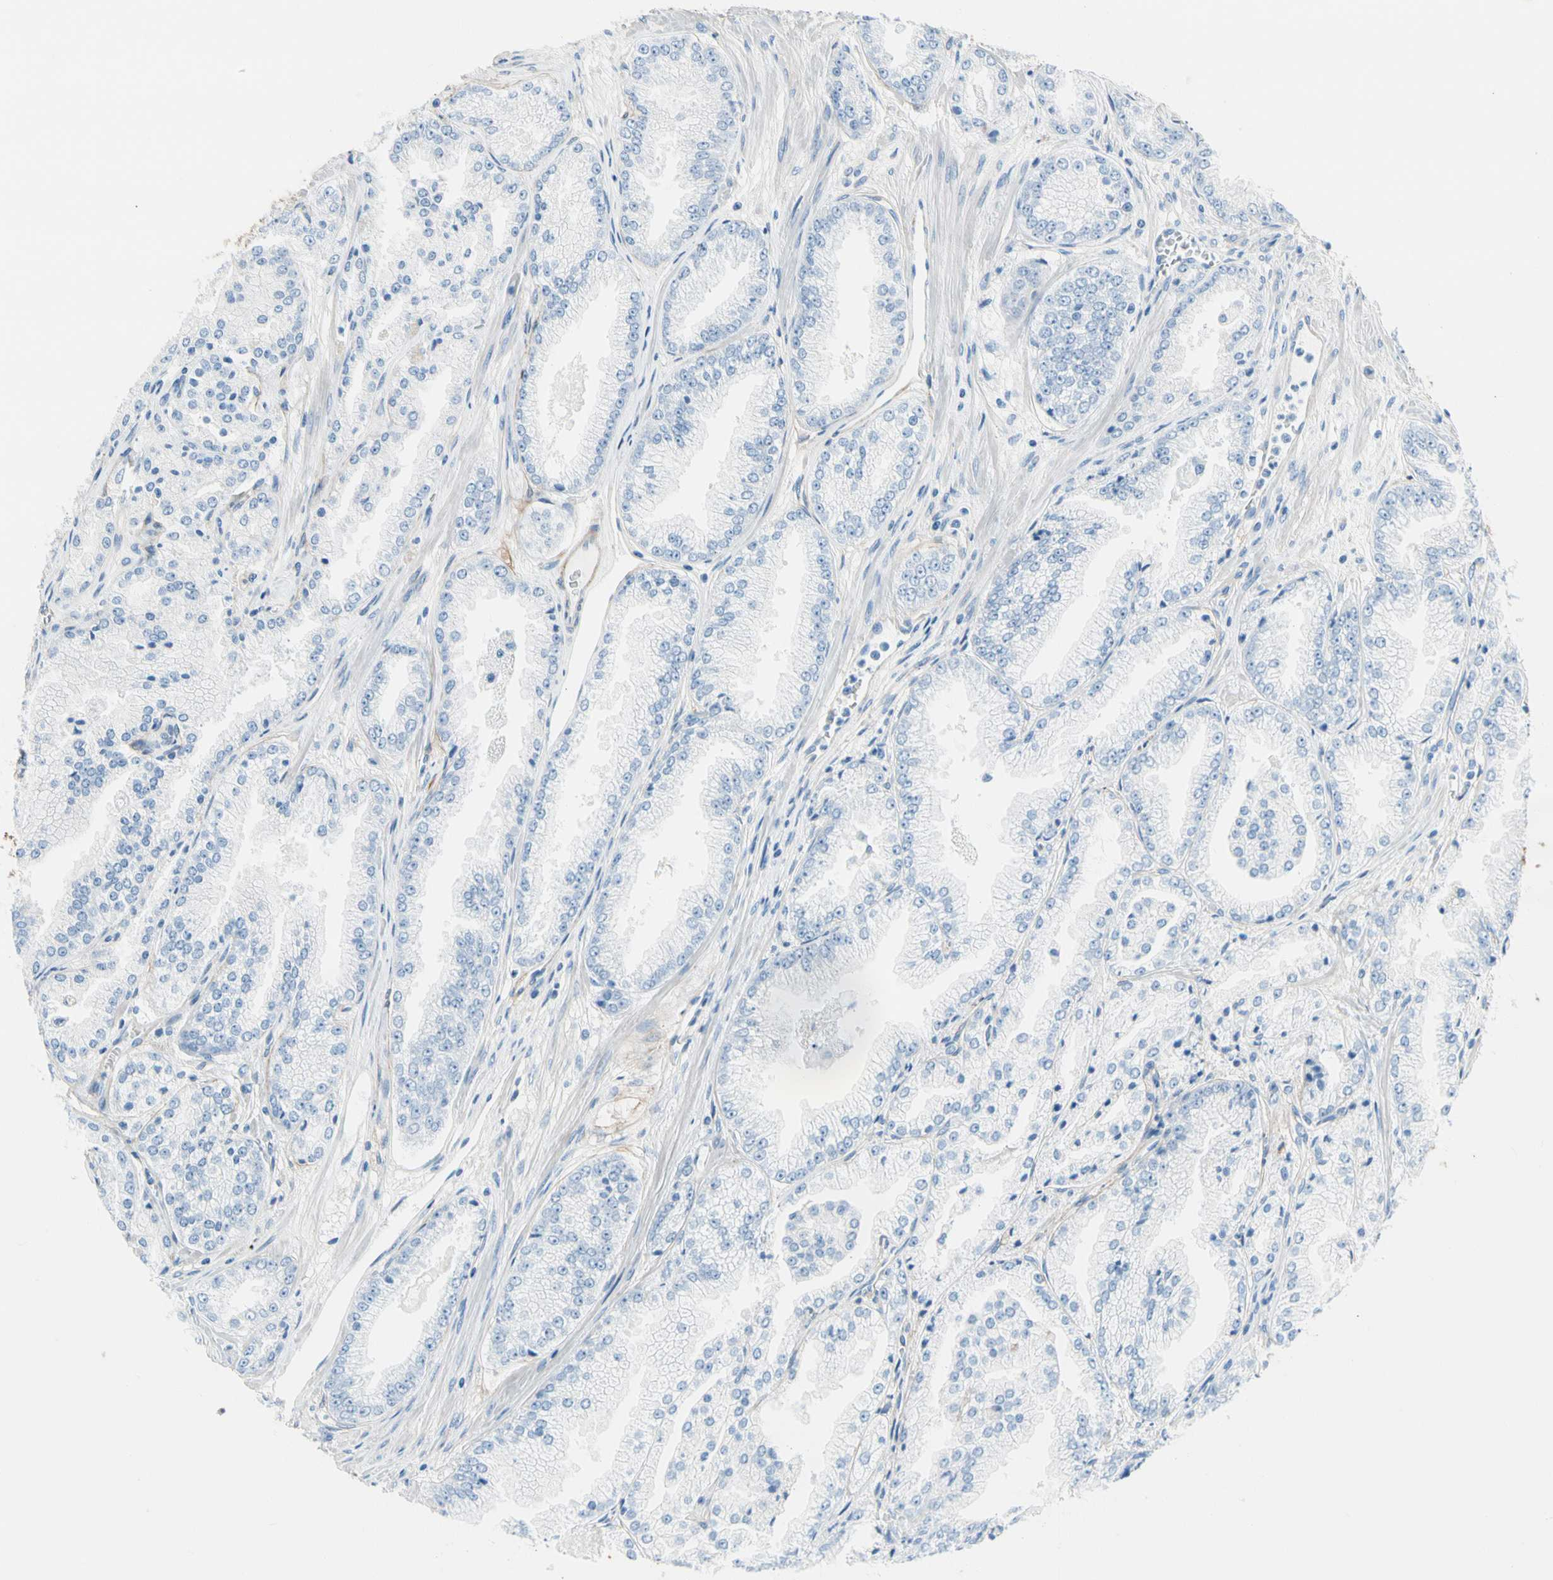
{"staining": {"intensity": "negative", "quantity": "none", "location": "none"}, "tissue": "prostate cancer", "cell_type": "Tumor cells", "image_type": "cancer", "snomed": [{"axis": "morphology", "description": "Adenocarcinoma, High grade"}, {"axis": "topography", "description": "Prostate"}], "caption": "The photomicrograph exhibits no staining of tumor cells in prostate adenocarcinoma (high-grade).", "gene": "SUSD2", "patient": {"sex": "male", "age": 61}}